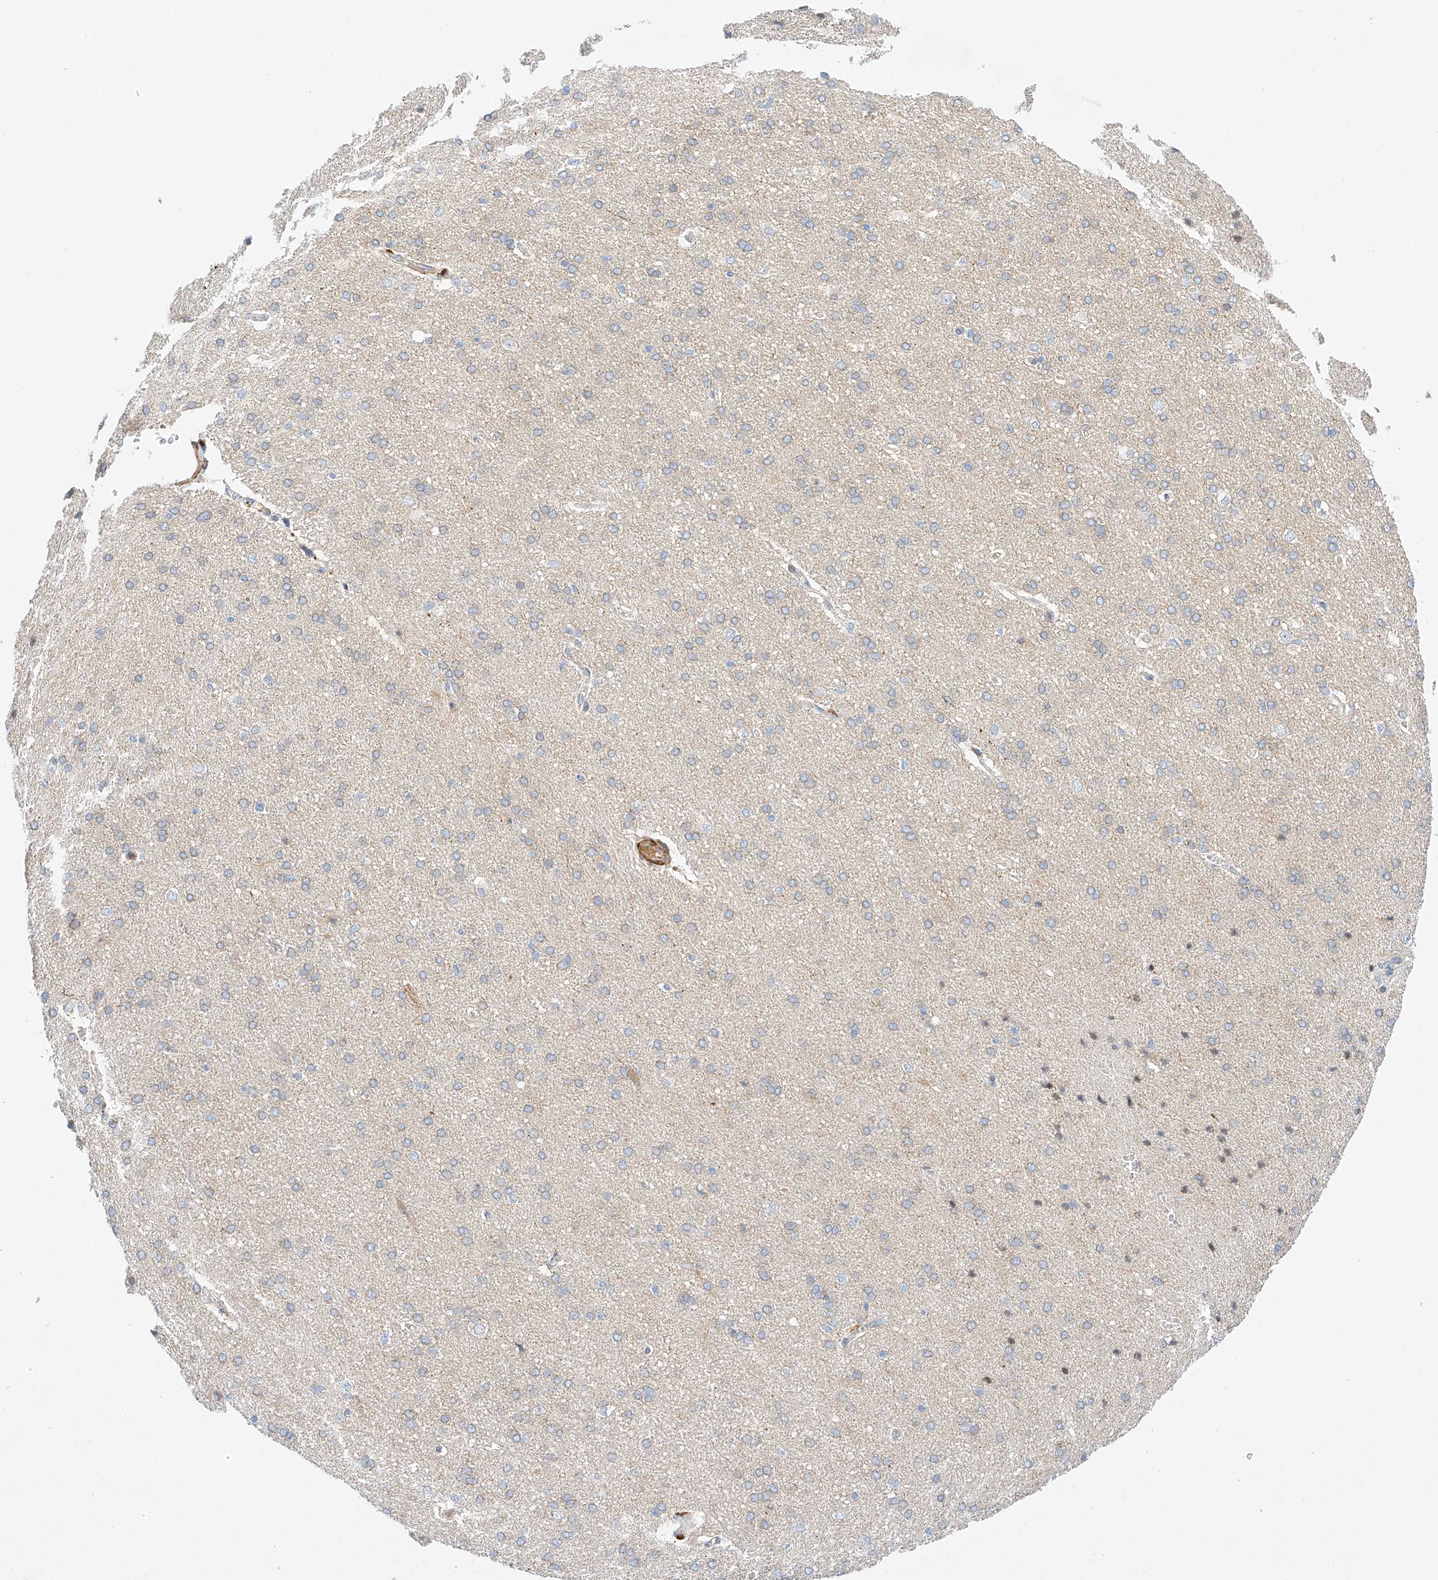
{"staining": {"intensity": "weak", "quantity": "25%-75%", "location": "cytoplasmic/membranous"}, "tissue": "cerebral cortex", "cell_type": "Endothelial cells", "image_type": "normal", "snomed": [{"axis": "morphology", "description": "Normal tissue, NOS"}, {"axis": "topography", "description": "Cerebral cortex"}], "caption": "Protein expression analysis of normal human cerebral cortex reveals weak cytoplasmic/membranous expression in approximately 25%-75% of endothelial cells. (DAB IHC, brown staining for protein, blue staining for nuclei).", "gene": "C6orf118", "patient": {"sex": "male", "age": 62}}